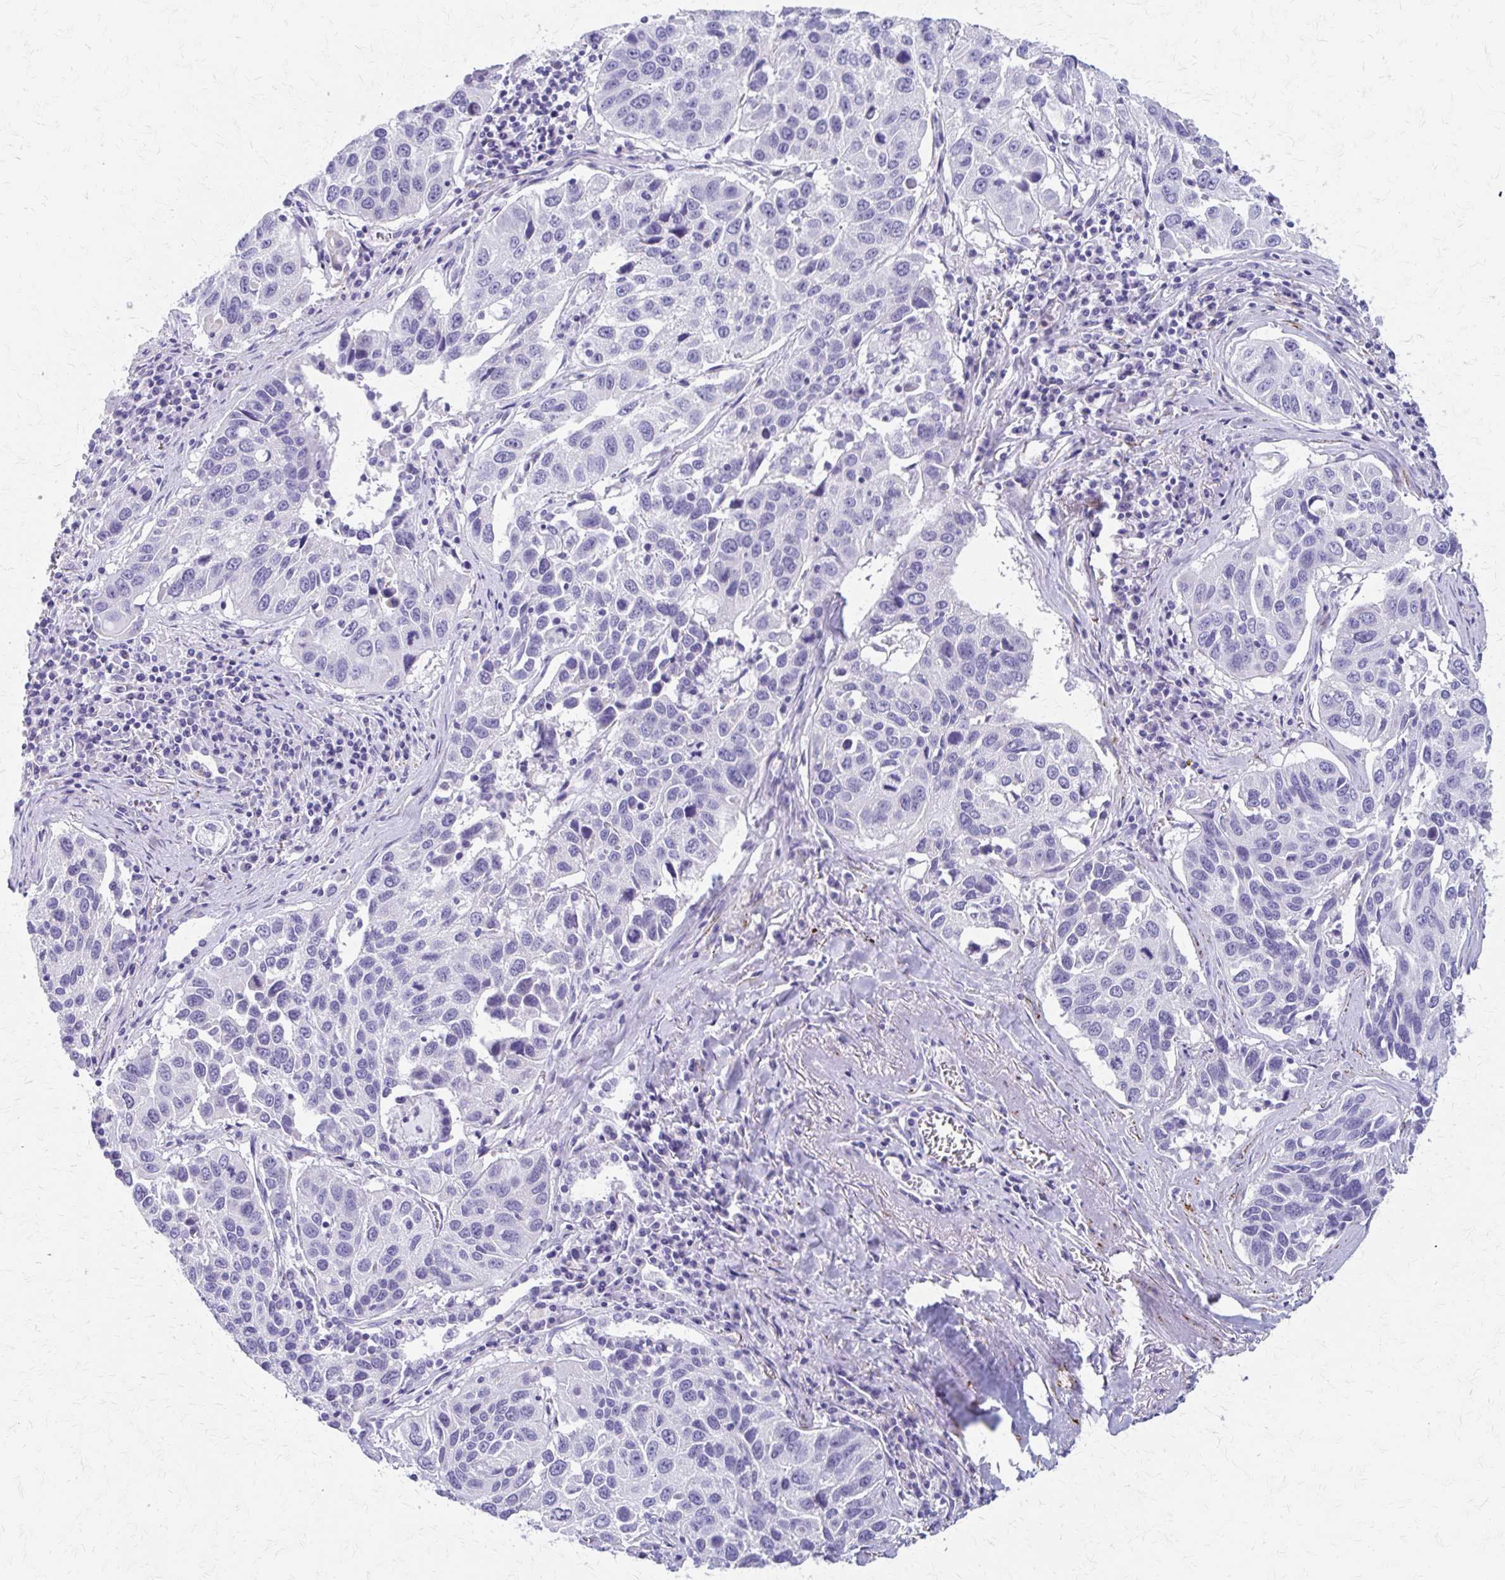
{"staining": {"intensity": "negative", "quantity": "none", "location": "none"}, "tissue": "lung cancer", "cell_type": "Tumor cells", "image_type": "cancer", "snomed": [{"axis": "morphology", "description": "Squamous cell carcinoma, NOS"}, {"axis": "topography", "description": "Lung"}], "caption": "Micrograph shows no protein positivity in tumor cells of lung squamous cell carcinoma tissue. (IHC, brightfield microscopy, high magnification).", "gene": "ZSCAN5B", "patient": {"sex": "female", "age": 61}}